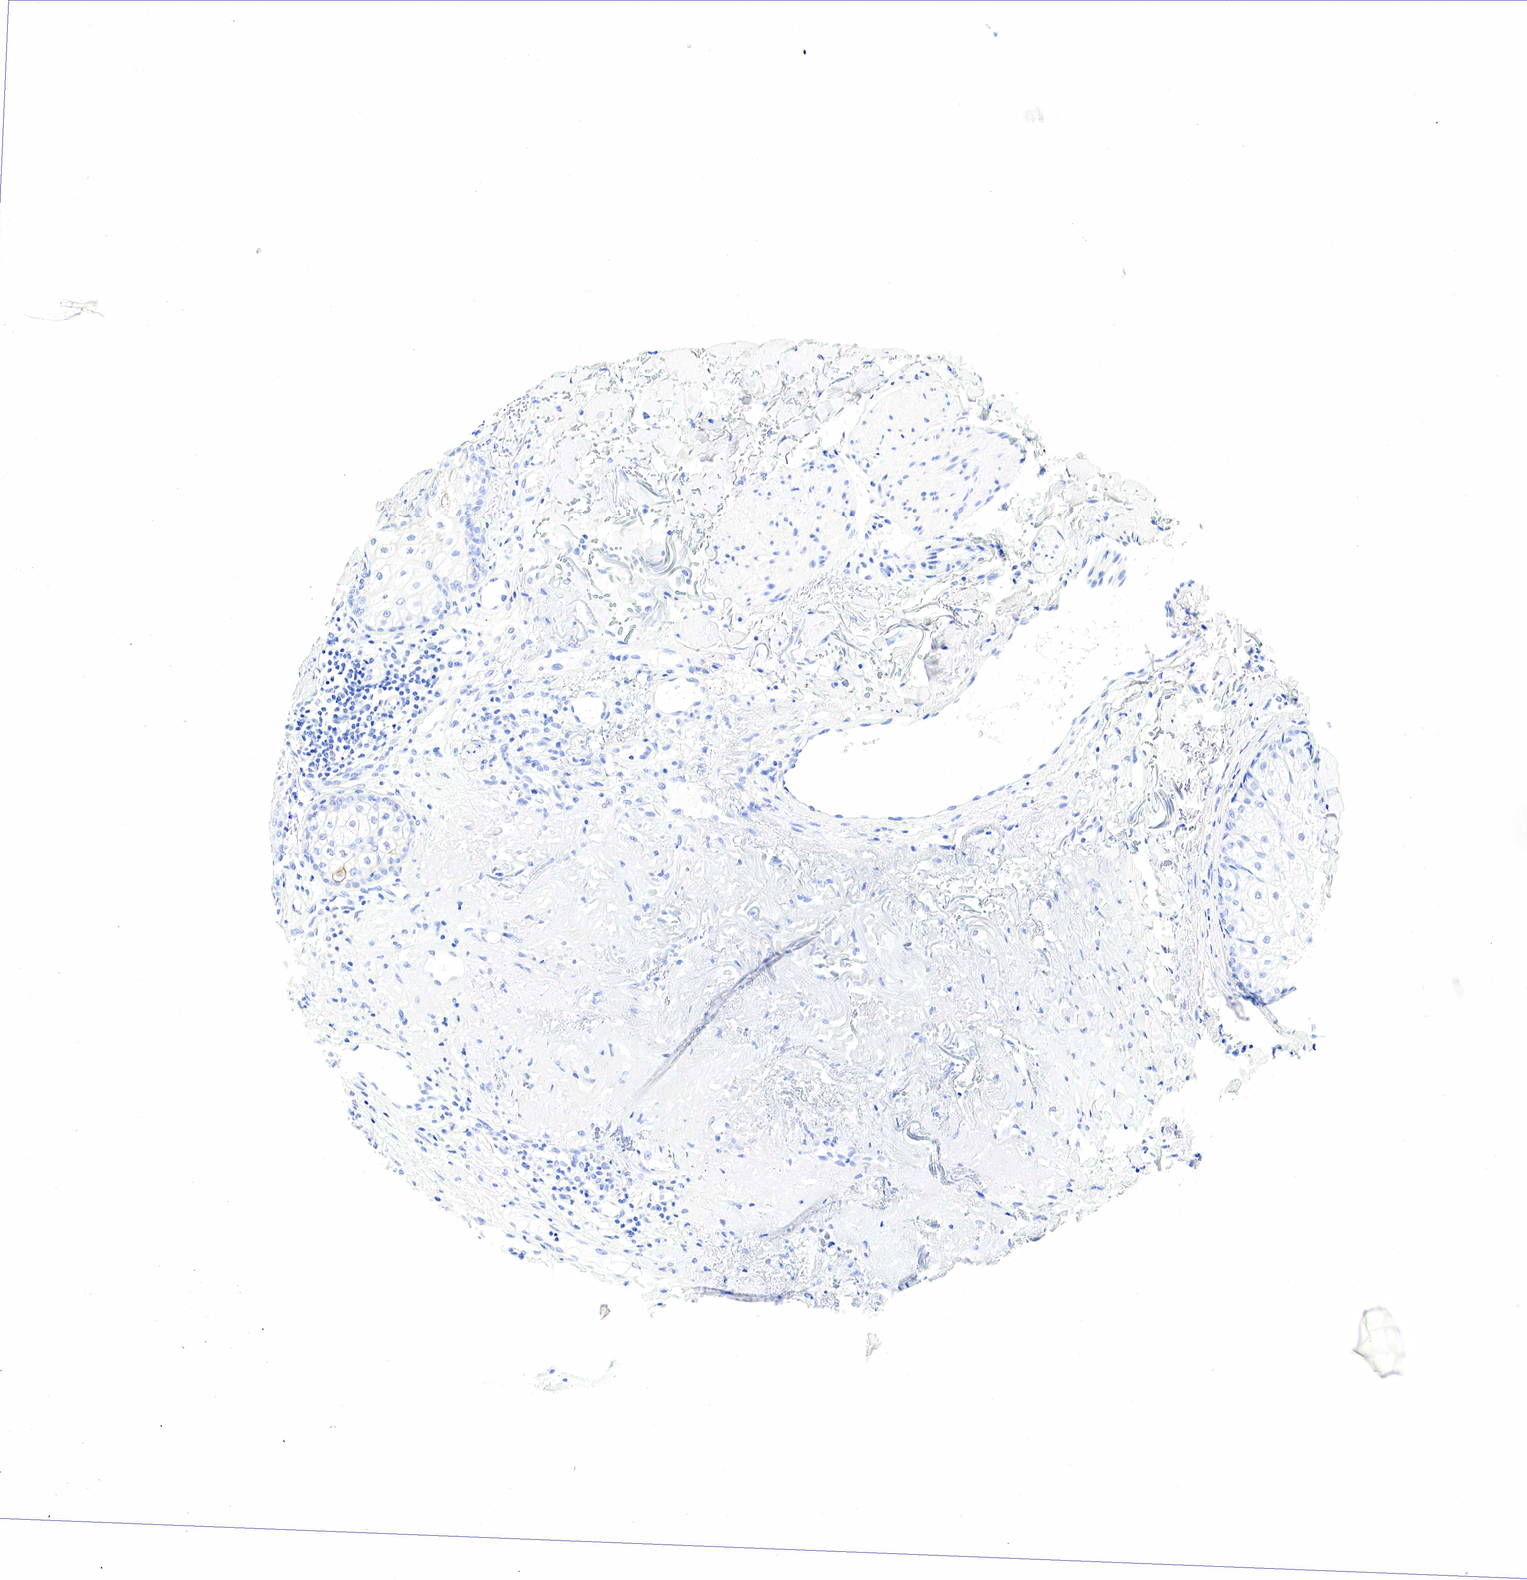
{"staining": {"intensity": "negative", "quantity": "none", "location": "none"}, "tissue": "skin cancer", "cell_type": "Tumor cells", "image_type": "cancer", "snomed": [{"axis": "morphology", "description": "Squamous cell carcinoma, NOS"}, {"axis": "topography", "description": "Skin"}], "caption": "A micrograph of skin cancer (squamous cell carcinoma) stained for a protein demonstrates no brown staining in tumor cells.", "gene": "KRT7", "patient": {"sex": "male", "age": 77}}